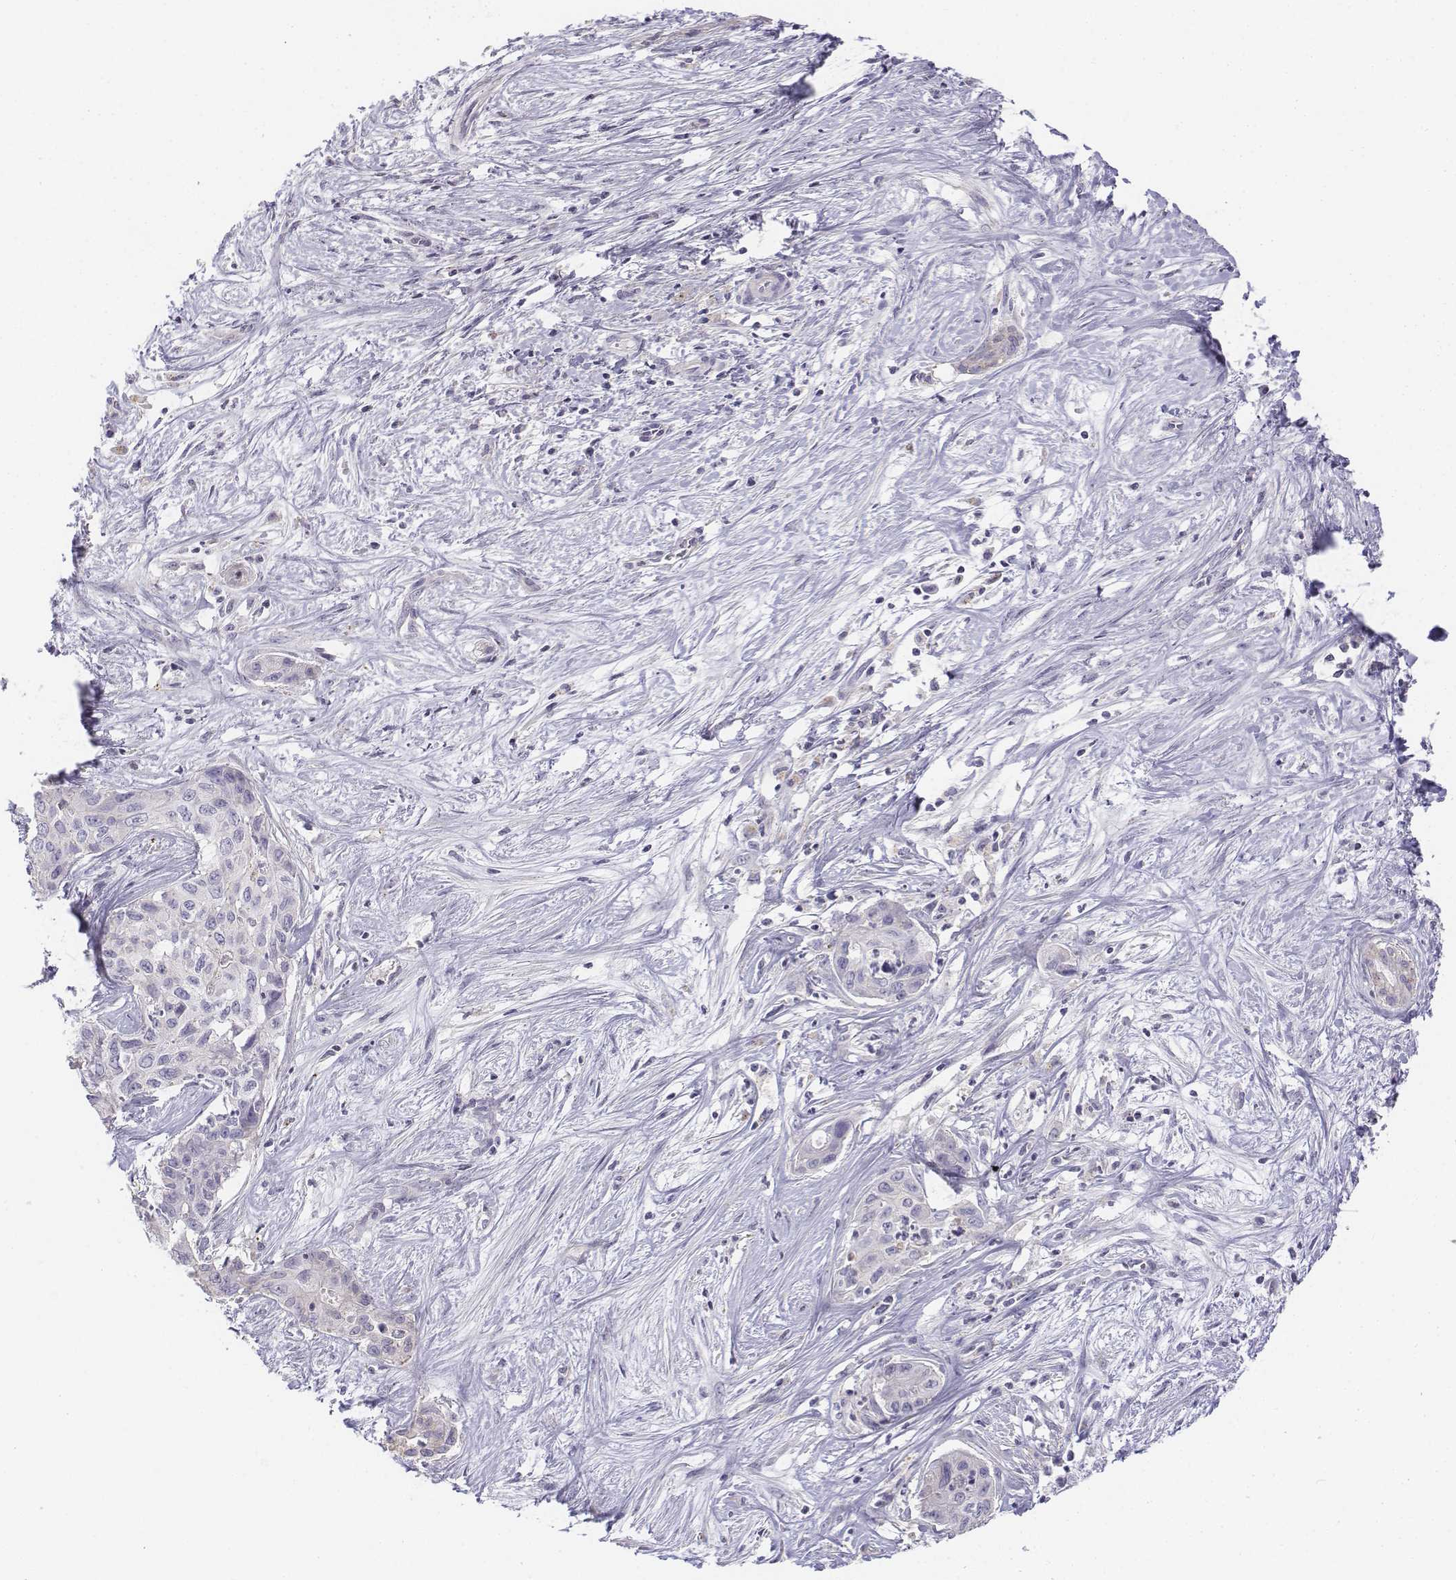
{"staining": {"intensity": "negative", "quantity": "none", "location": "none"}, "tissue": "liver cancer", "cell_type": "Tumor cells", "image_type": "cancer", "snomed": [{"axis": "morphology", "description": "Cholangiocarcinoma"}, {"axis": "topography", "description": "Liver"}], "caption": "A histopathology image of human cholangiocarcinoma (liver) is negative for staining in tumor cells.", "gene": "LGSN", "patient": {"sex": "female", "age": 65}}